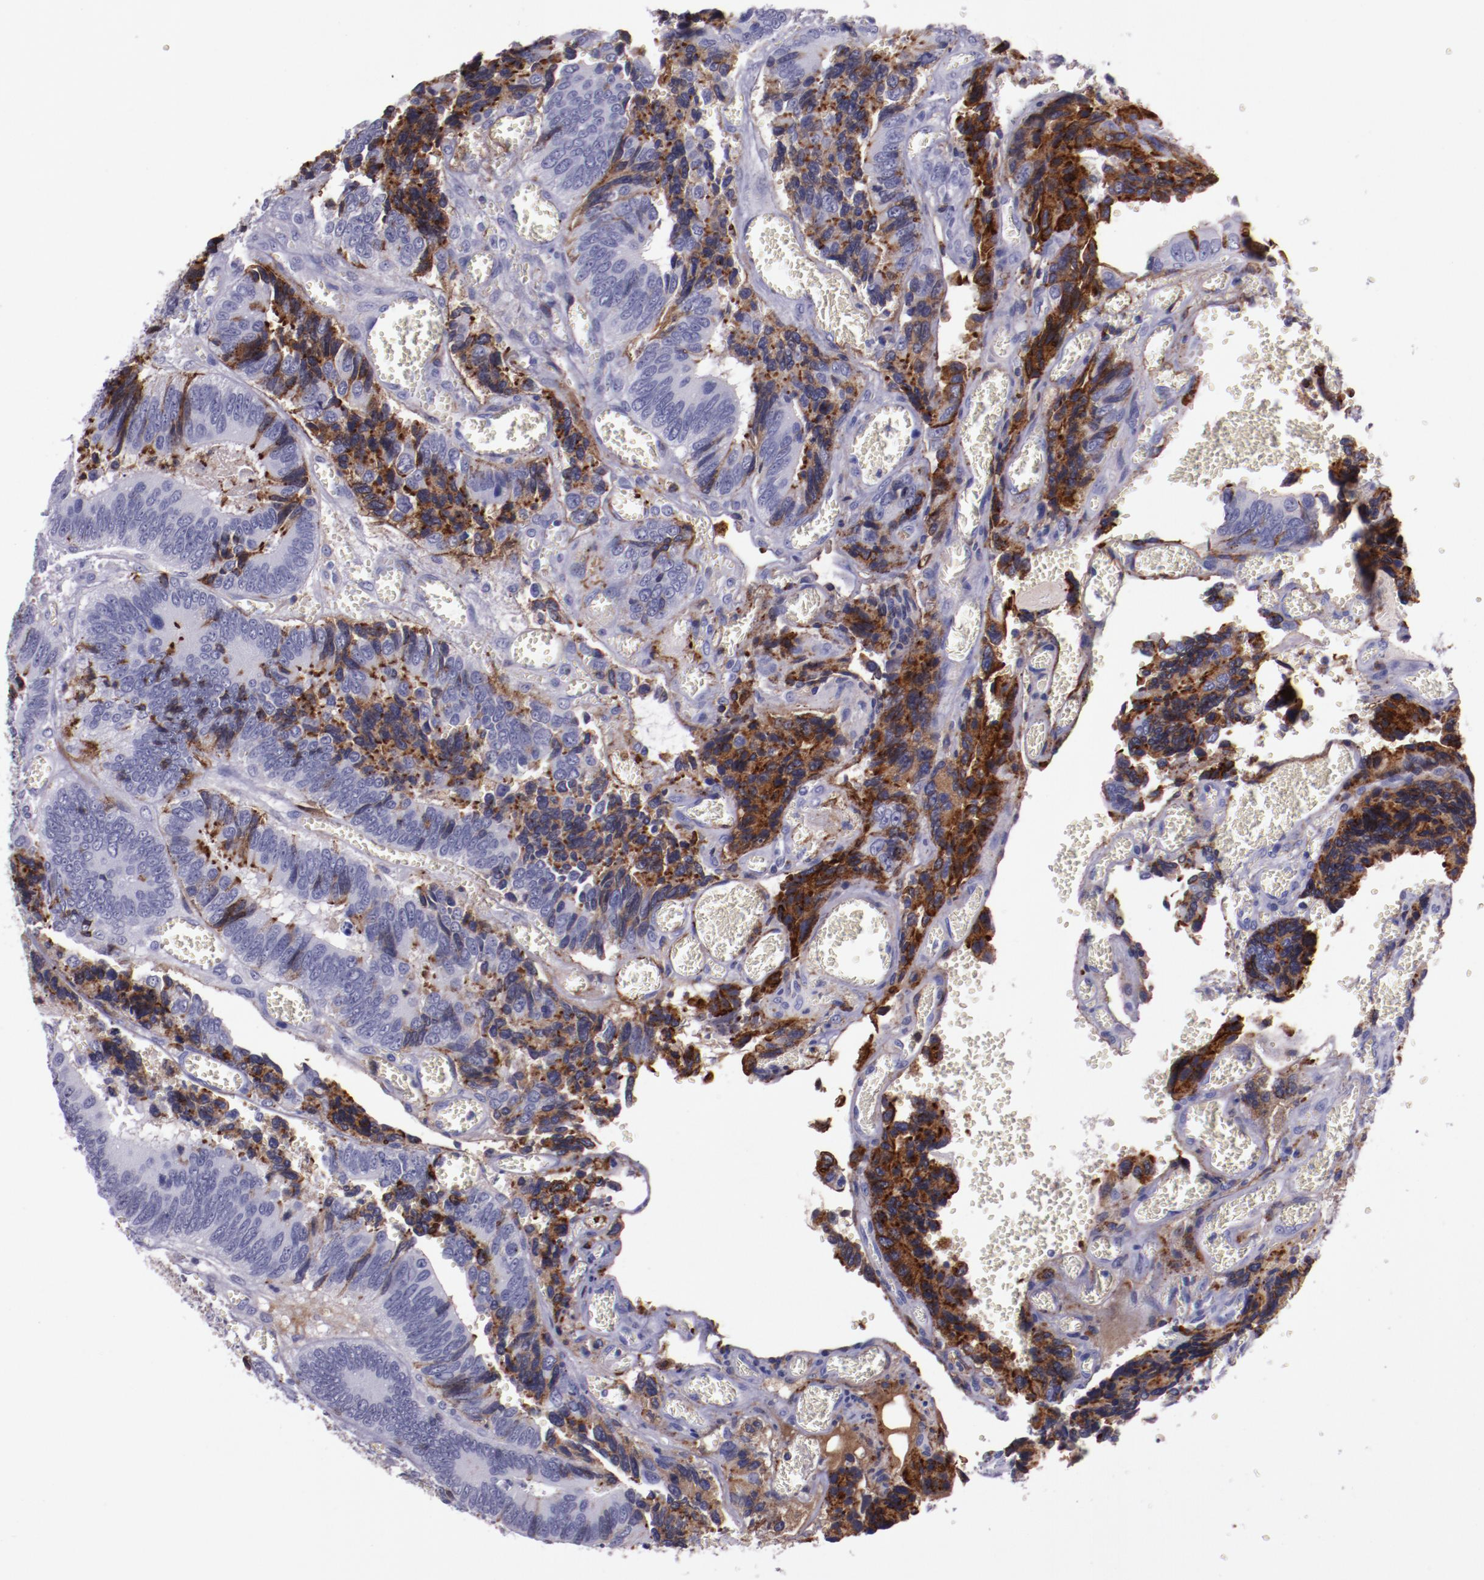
{"staining": {"intensity": "moderate", "quantity": "<25%", "location": "cytoplasmic/membranous"}, "tissue": "colorectal cancer", "cell_type": "Tumor cells", "image_type": "cancer", "snomed": [{"axis": "morphology", "description": "Adenocarcinoma, NOS"}, {"axis": "topography", "description": "Colon"}], "caption": "About <25% of tumor cells in human colorectal cancer (adenocarcinoma) display moderate cytoplasmic/membranous protein positivity as visualized by brown immunohistochemical staining.", "gene": "APOH", "patient": {"sex": "male", "age": 72}}